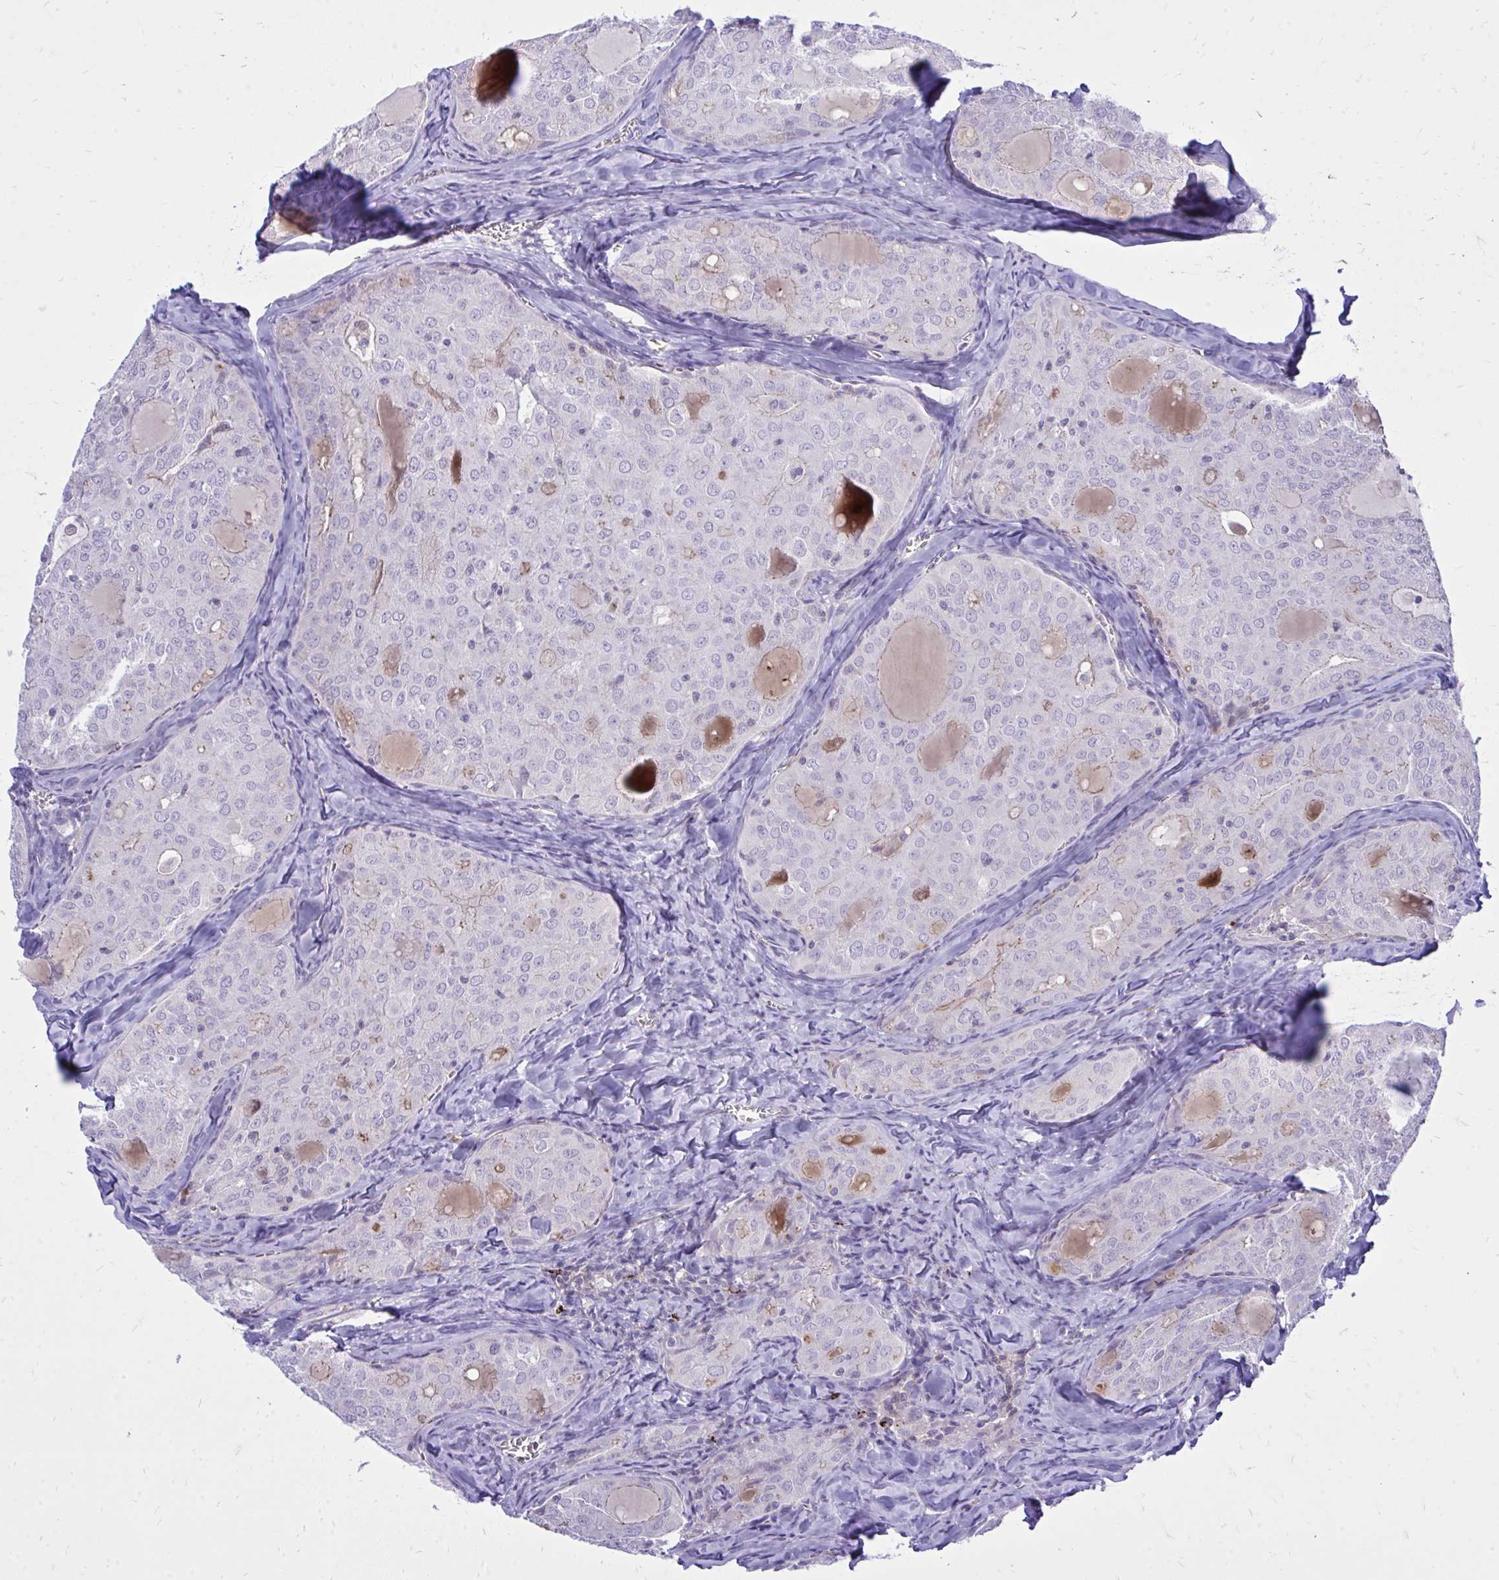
{"staining": {"intensity": "negative", "quantity": "none", "location": "none"}, "tissue": "thyroid cancer", "cell_type": "Tumor cells", "image_type": "cancer", "snomed": [{"axis": "morphology", "description": "Follicular adenoma carcinoma, NOS"}, {"axis": "topography", "description": "Thyroid gland"}], "caption": "IHC of thyroid cancer displays no staining in tumor cells.", "gene": "TP53I11", "patient": {"sex": "male", "age": 75}}